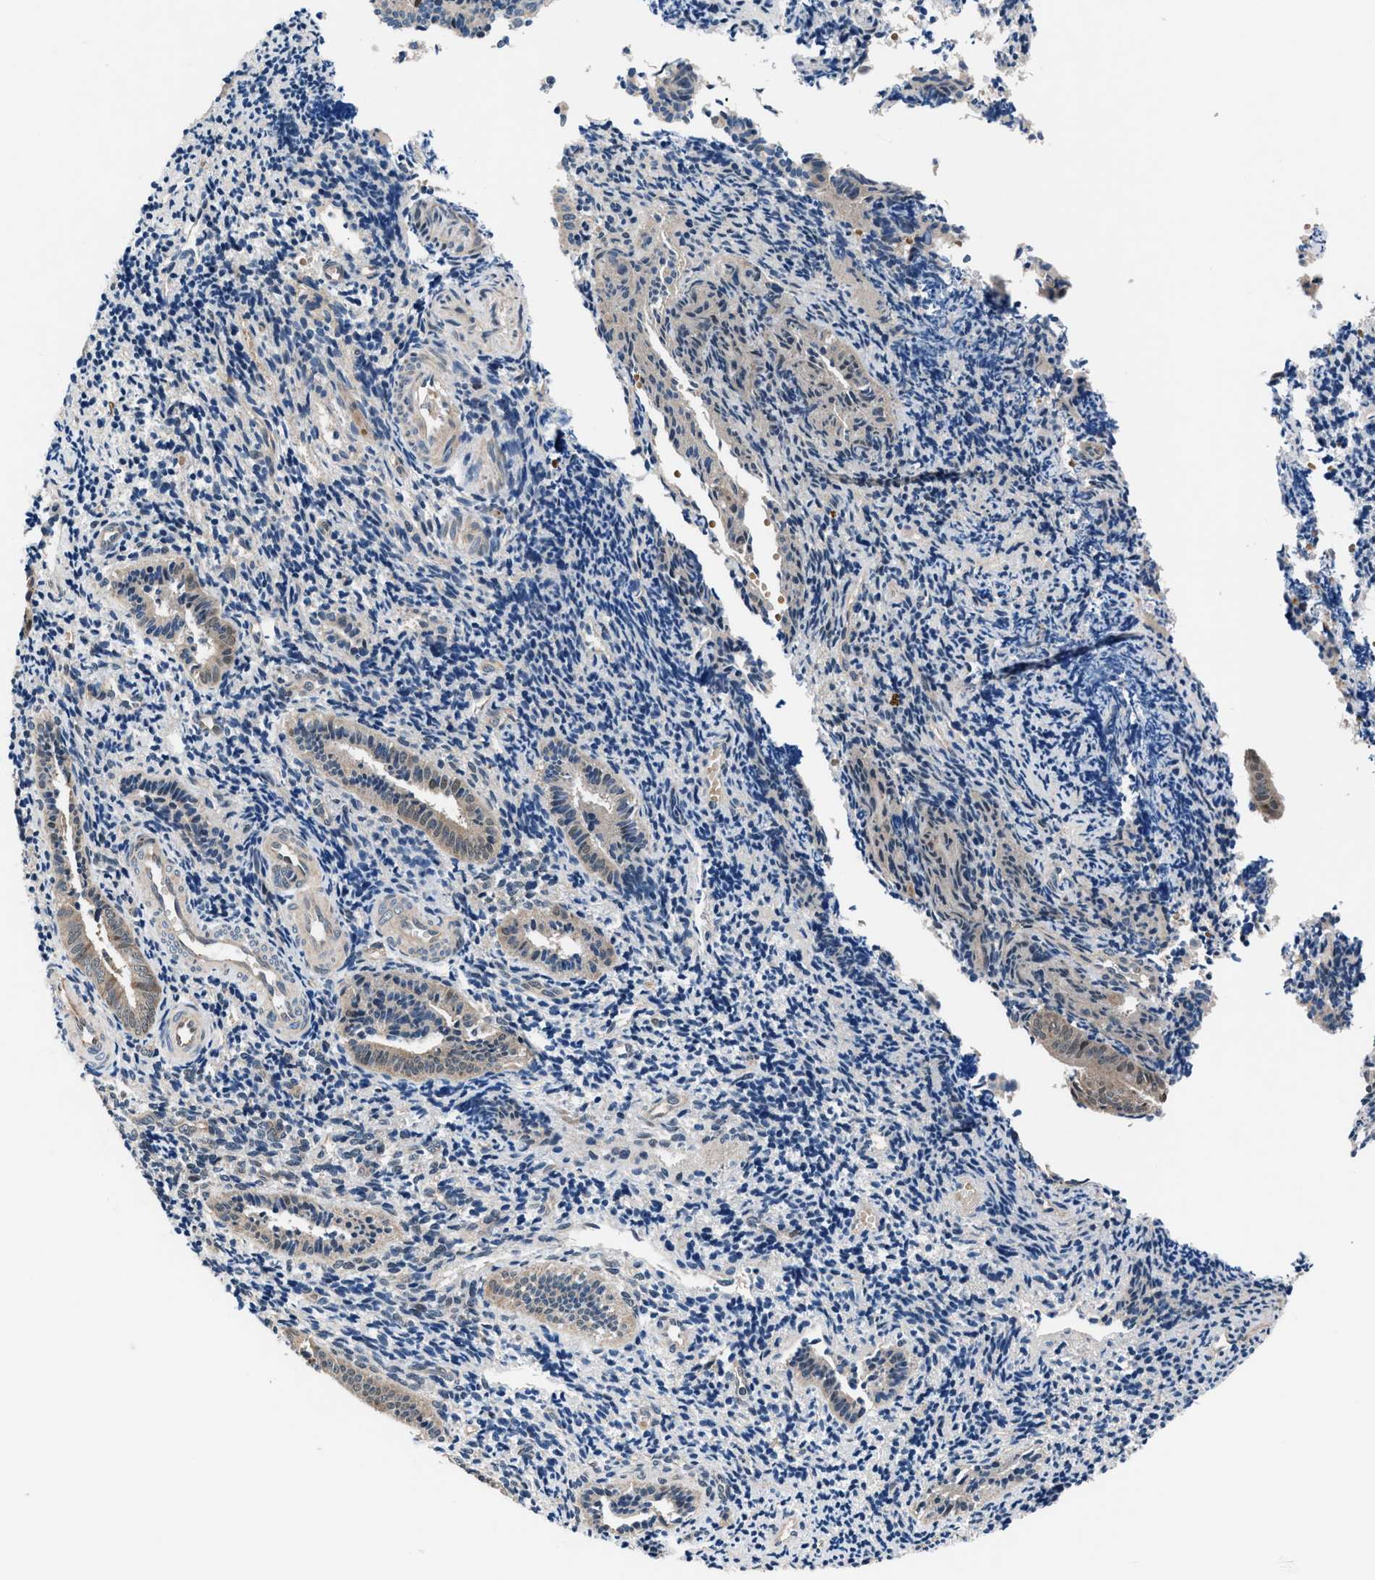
{"staining": {"intensity": "weak", "quantity": "<25%", "location": "cytoplasmic/membranous"}, "tissue": "endometrium", "cell_type": "Cells in endometrial stroma", "image_type": "normal", "snomed": [{"axis": "morphology", "description": "Normal tissue, NOS"}, {"axis": "topography", "description": "Uterus"}, {"axis": "topography", "description": "Endometrium"}], "caption": "IHC of unremarkable human endometrium demonstrates no staining in cells in endometrial stroma. Brightfield microscopy of IHC stained with DAB (3,3'-diaminobenzidine) (brown) and hematoxylin (blue), captured at high magnification.", "gene": "PRPSAP2", "patient": {"sex": "female", "age": 33}}